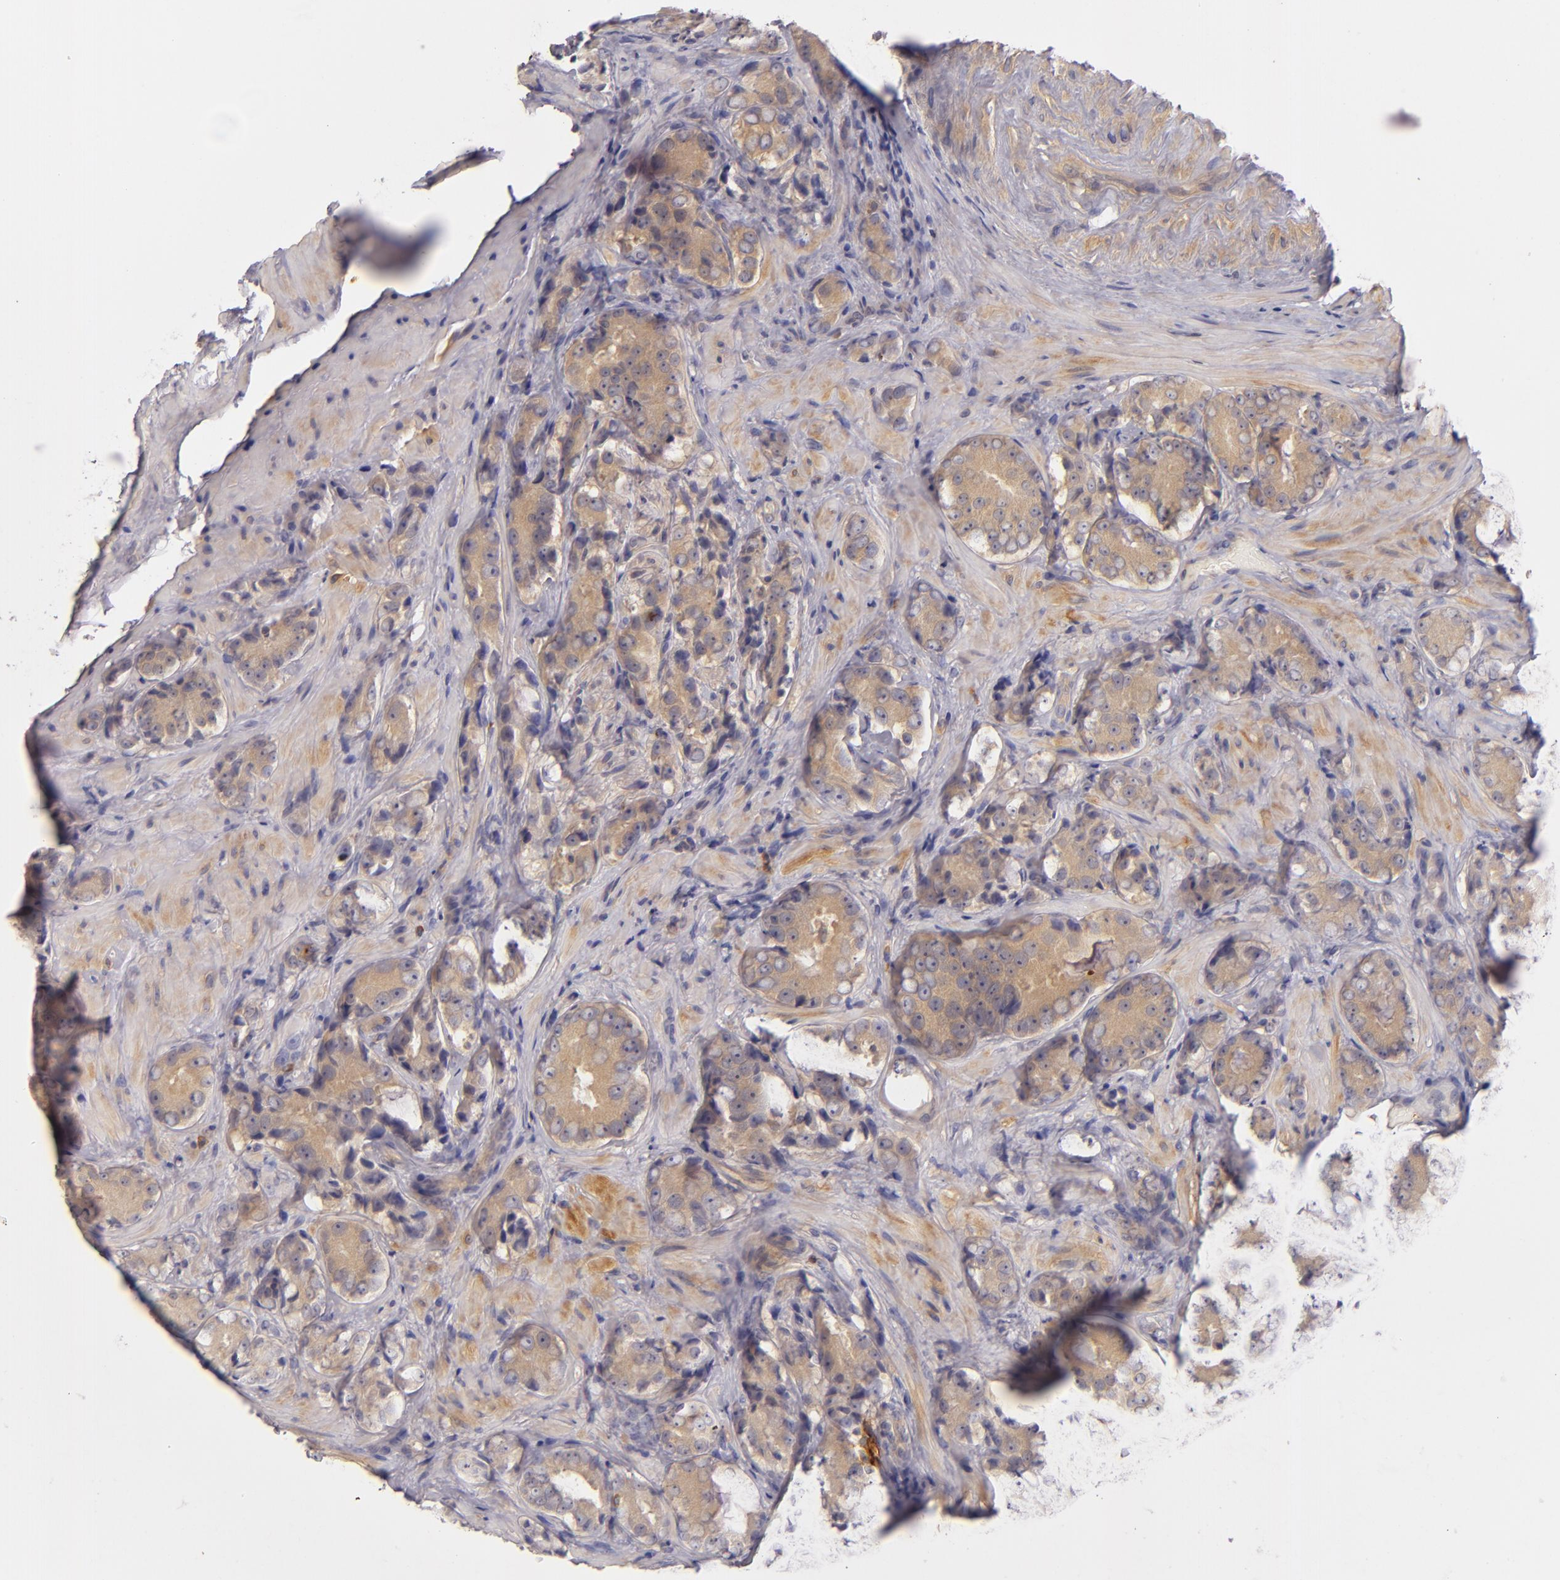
{"staining": {"intensity": "weak", "quantity": "<25%", "location": "cytoplasmic/membranous"}, "tissue": "prostate cancer", "cell_type": "Tumor cells", "image_type": "cancer", "snomed": [{"axis": "morphology", "description": "Adenocarcinoma, High grade"}, {"axis": "topography", "description": "Prostate"}], "caption": "Prostate adenocarcinoma (high-grade) was stained to show a protein in brown. There is no significant staining in tumor cells.", "gene": "CD83", "patient": {"sex": "male", "age": 70}}